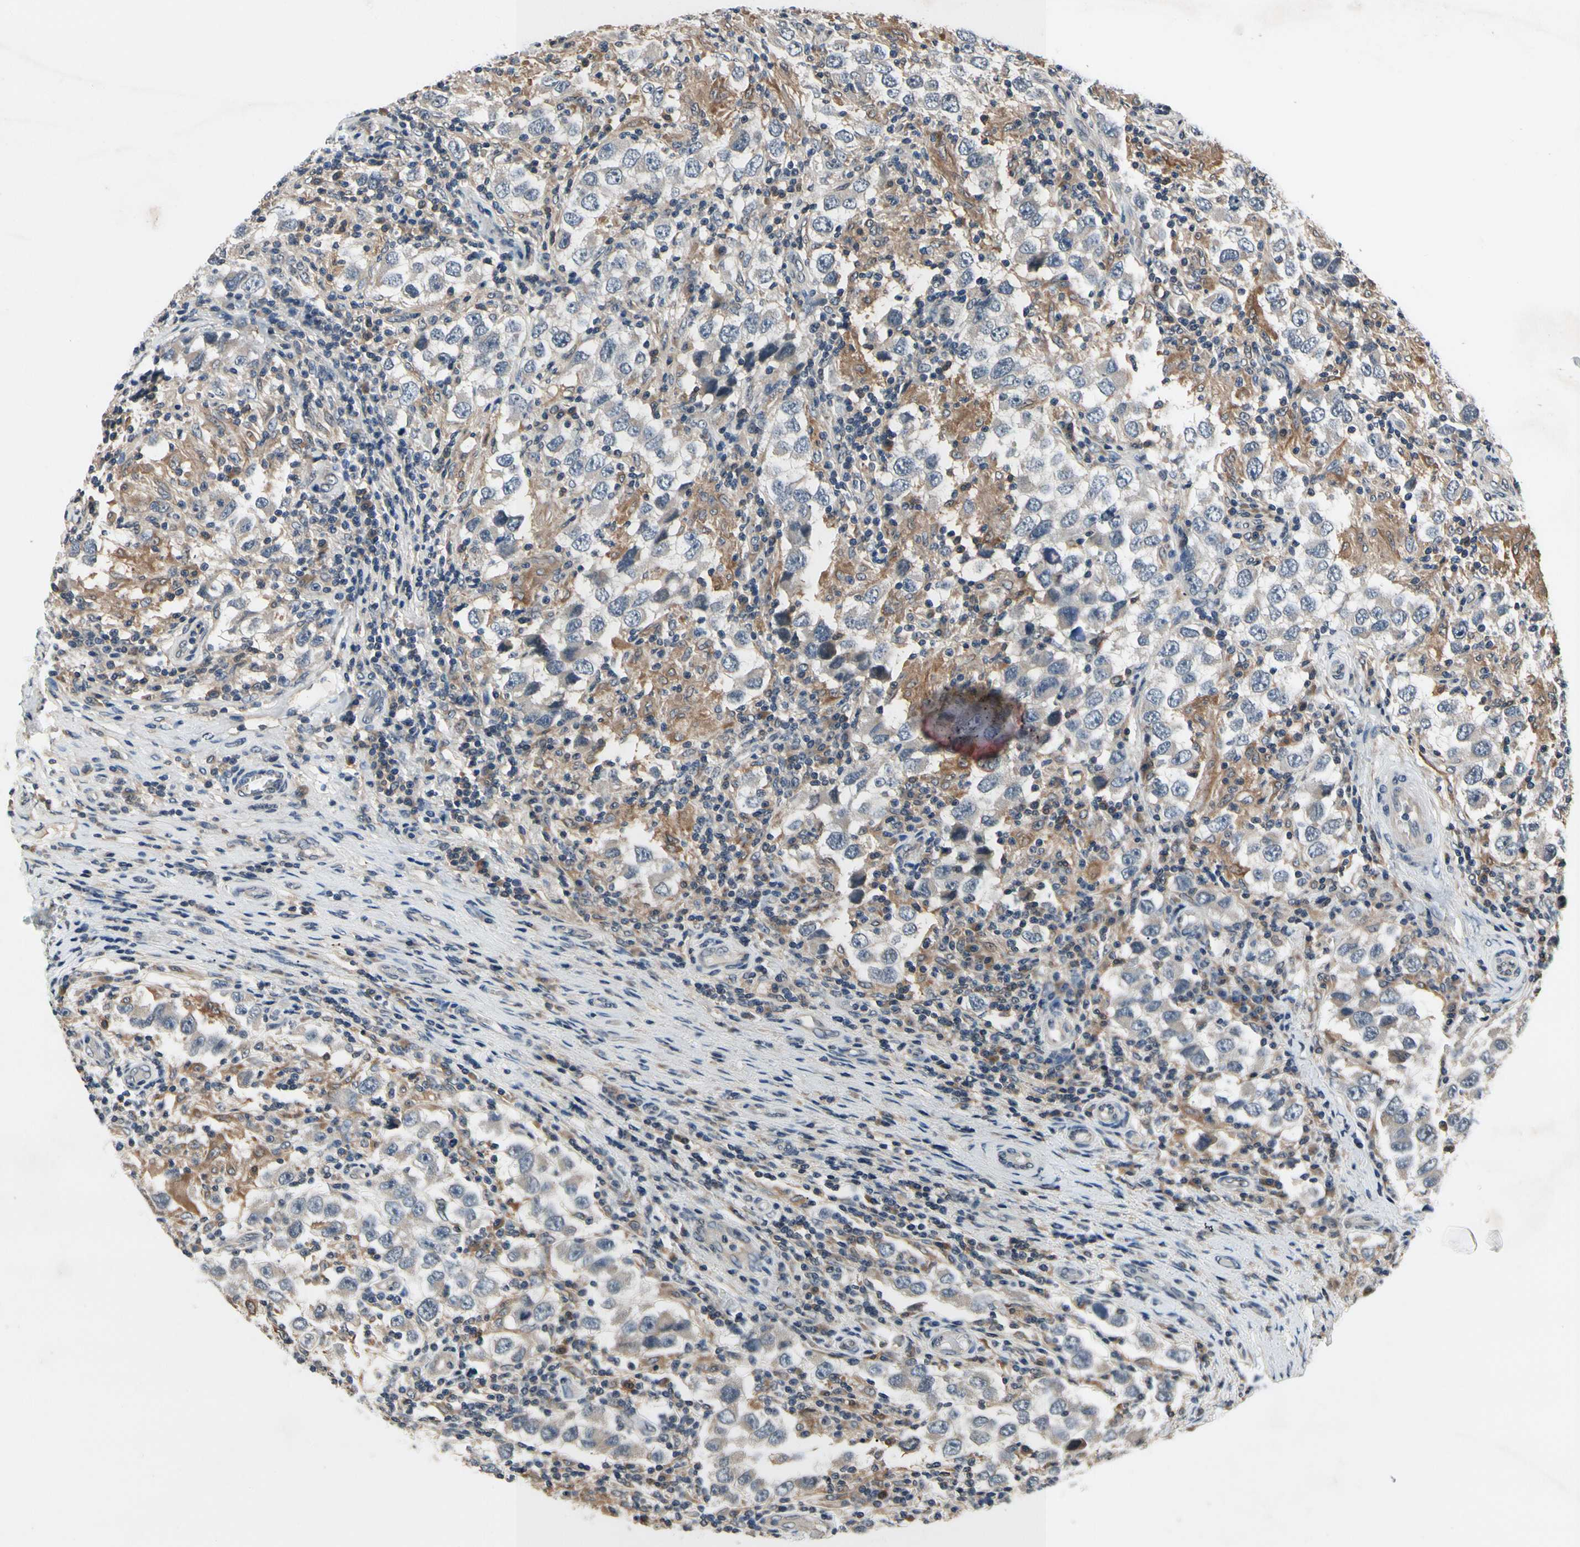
{"staining": {"intensity": "moderate", "quantity": "25%-75%", "location": "cytoplasmic/membranous"}, "tissue": "testis cancer", "cell_type": "Tumor cells", "image_type": "cancer", "snomed": [{"axis": "morphology", "description": "Carcinoma, Embryonal, NOS"}, {"axis": "topography", "description": "Testis"}], "caption": "A micrograph of embryonal carcinoma (testis) stained for a protein displays moderate cytoplasmic/membranous brown staining in tumor cells.", "gene": "GCLC", "patient": {"sex": "male", "age": 21}}